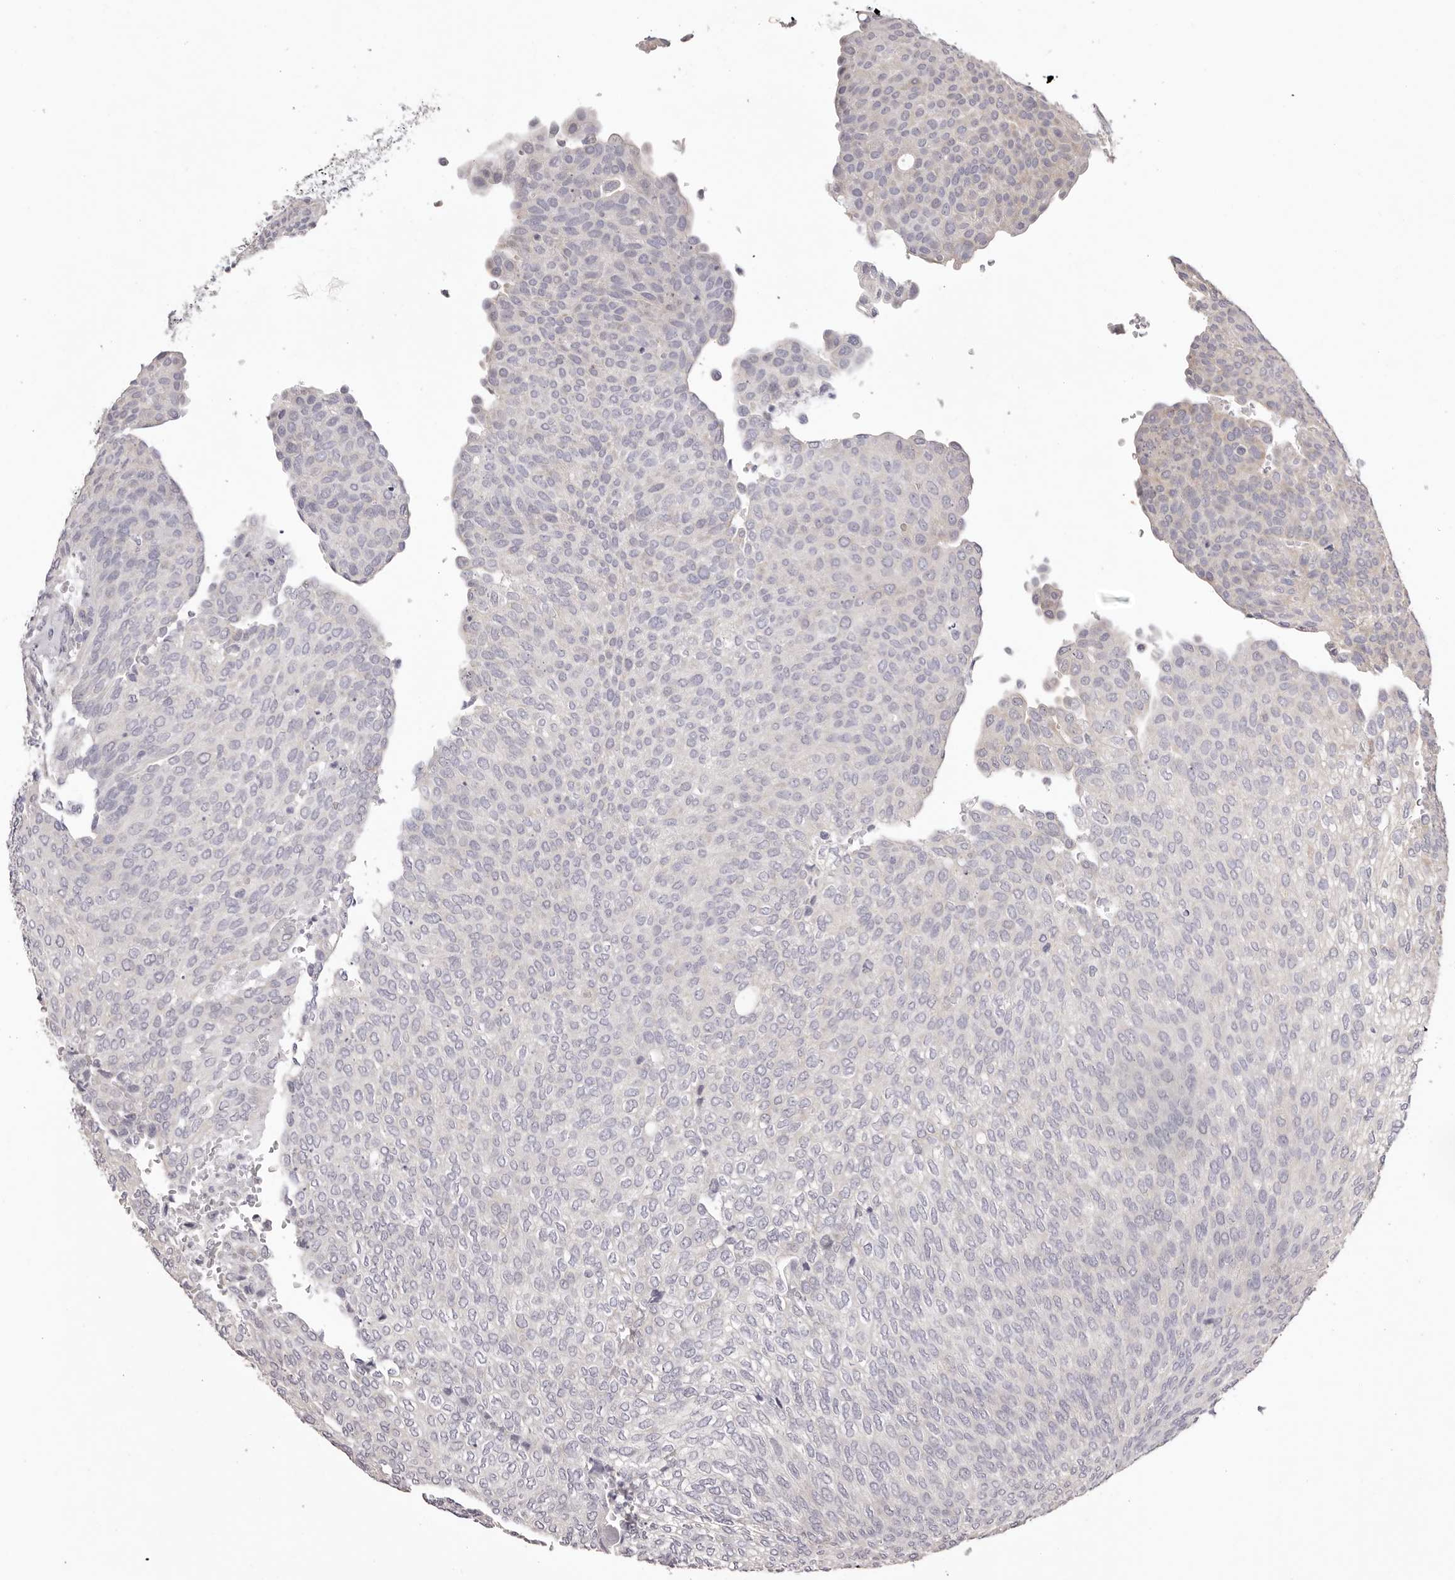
{"staining": {"intensity": "negative", "quantity": "none", "location": "none"}, "tissue": "urothelial cancer", "cell_type": "Tumor cells", "image_type": "cancer", "snomed": [{"axis": "morphology", "description": "Urothelial carcinoma, Low grade"}, {"axis": "topography", "description": "Urinary bladder"}], "caption": "Tumor cells show no significant protein positivity in urothelial cancer.", "gene": "PNRC1", "patient": {"sex": "female", "age": 79}}